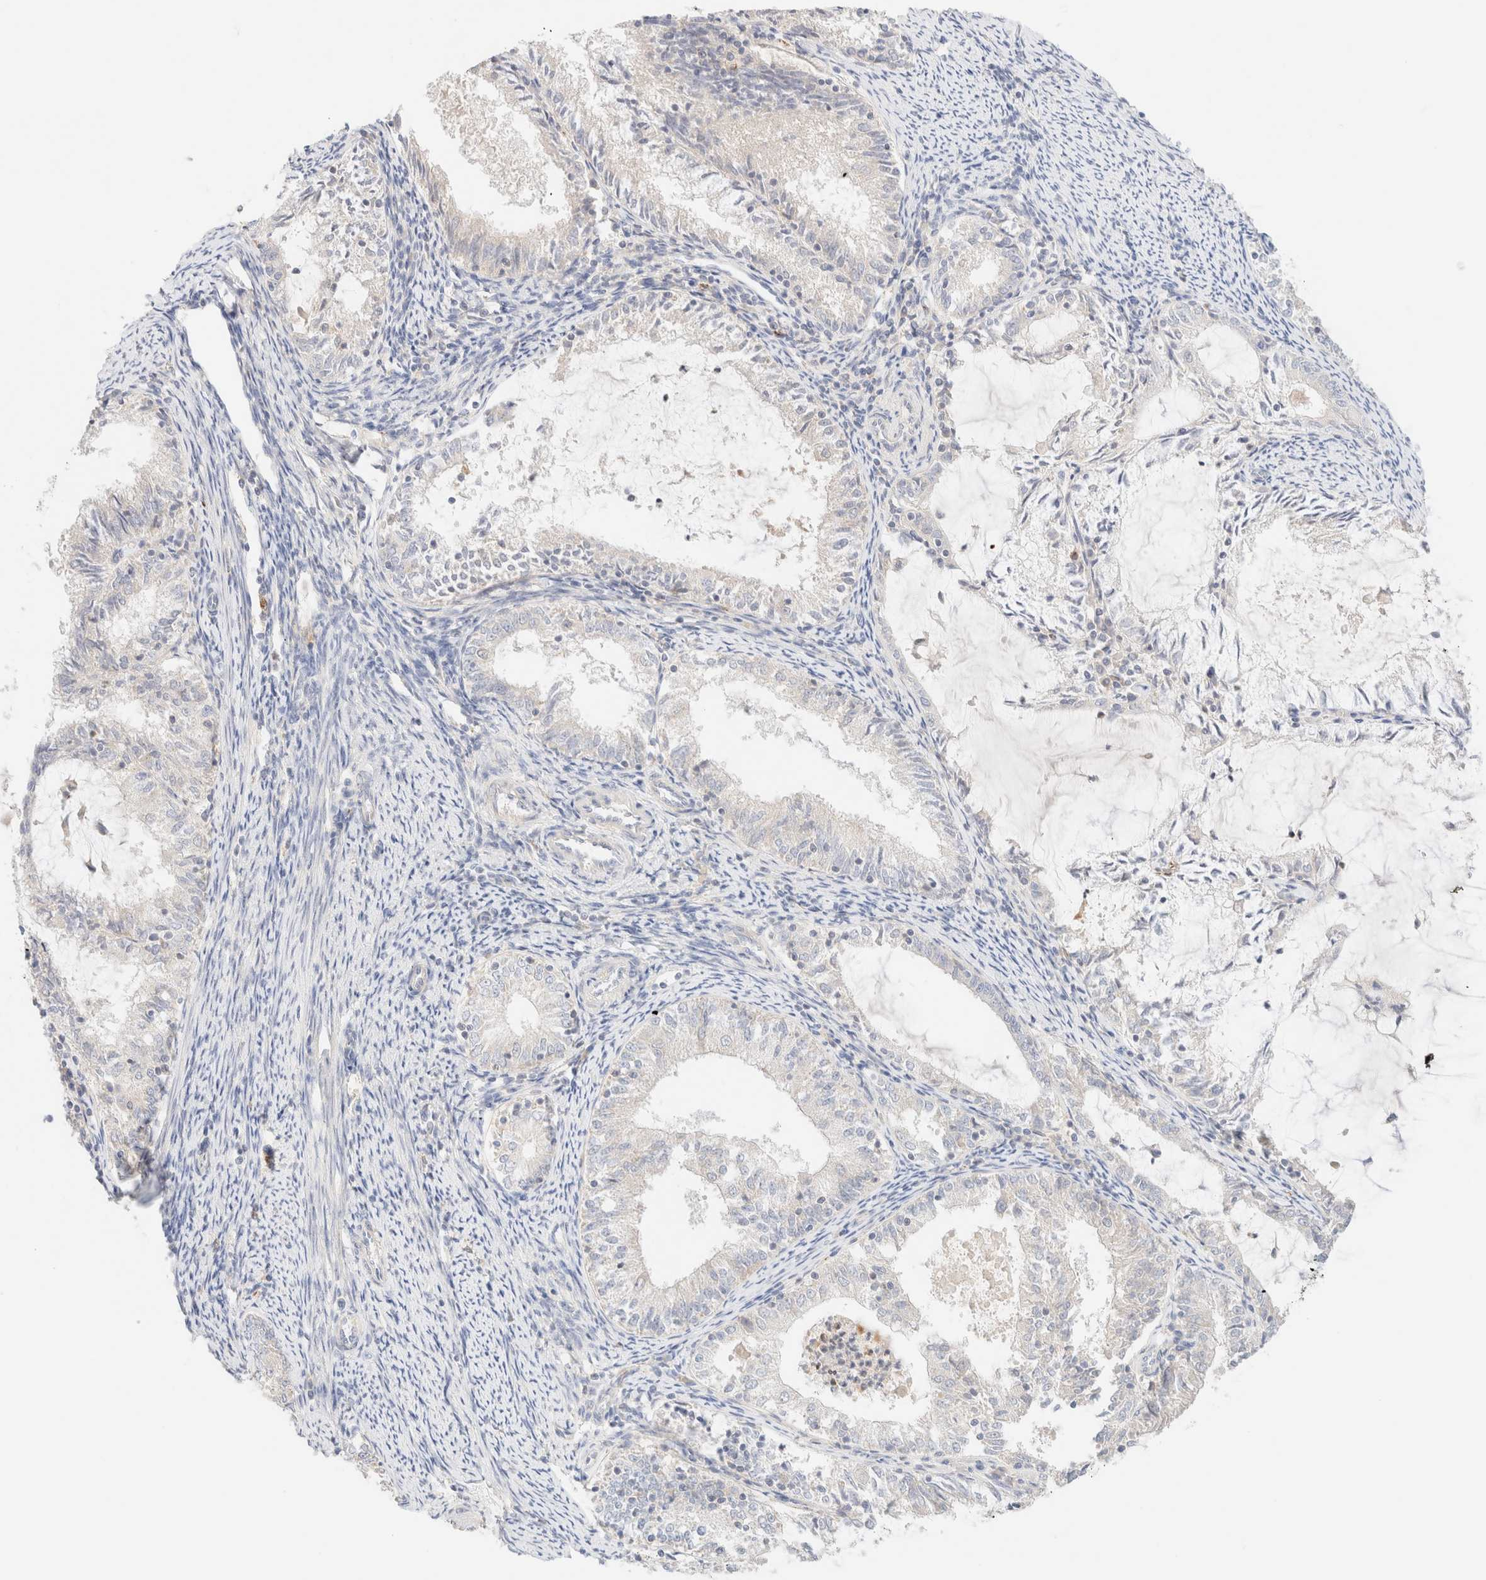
{"staining": {"intensity": "negative", "quantity": "none", "location": "none"}, "tissue": "endometrial cancer", "cell_type": "Tumor cells", "image_type": "cancer", "snomed": [{"axis": "morphology", "description": "Adenocarcinoma, NOS"}, {"axis": "topography", "description": "Endometrium"}], "caption": "DAB immunohistochemical staining of human endometrial cancer displays no significant expression in tumor cells.", "gene": "SARM1", "patient": {"sex": "female", "age": 57}}